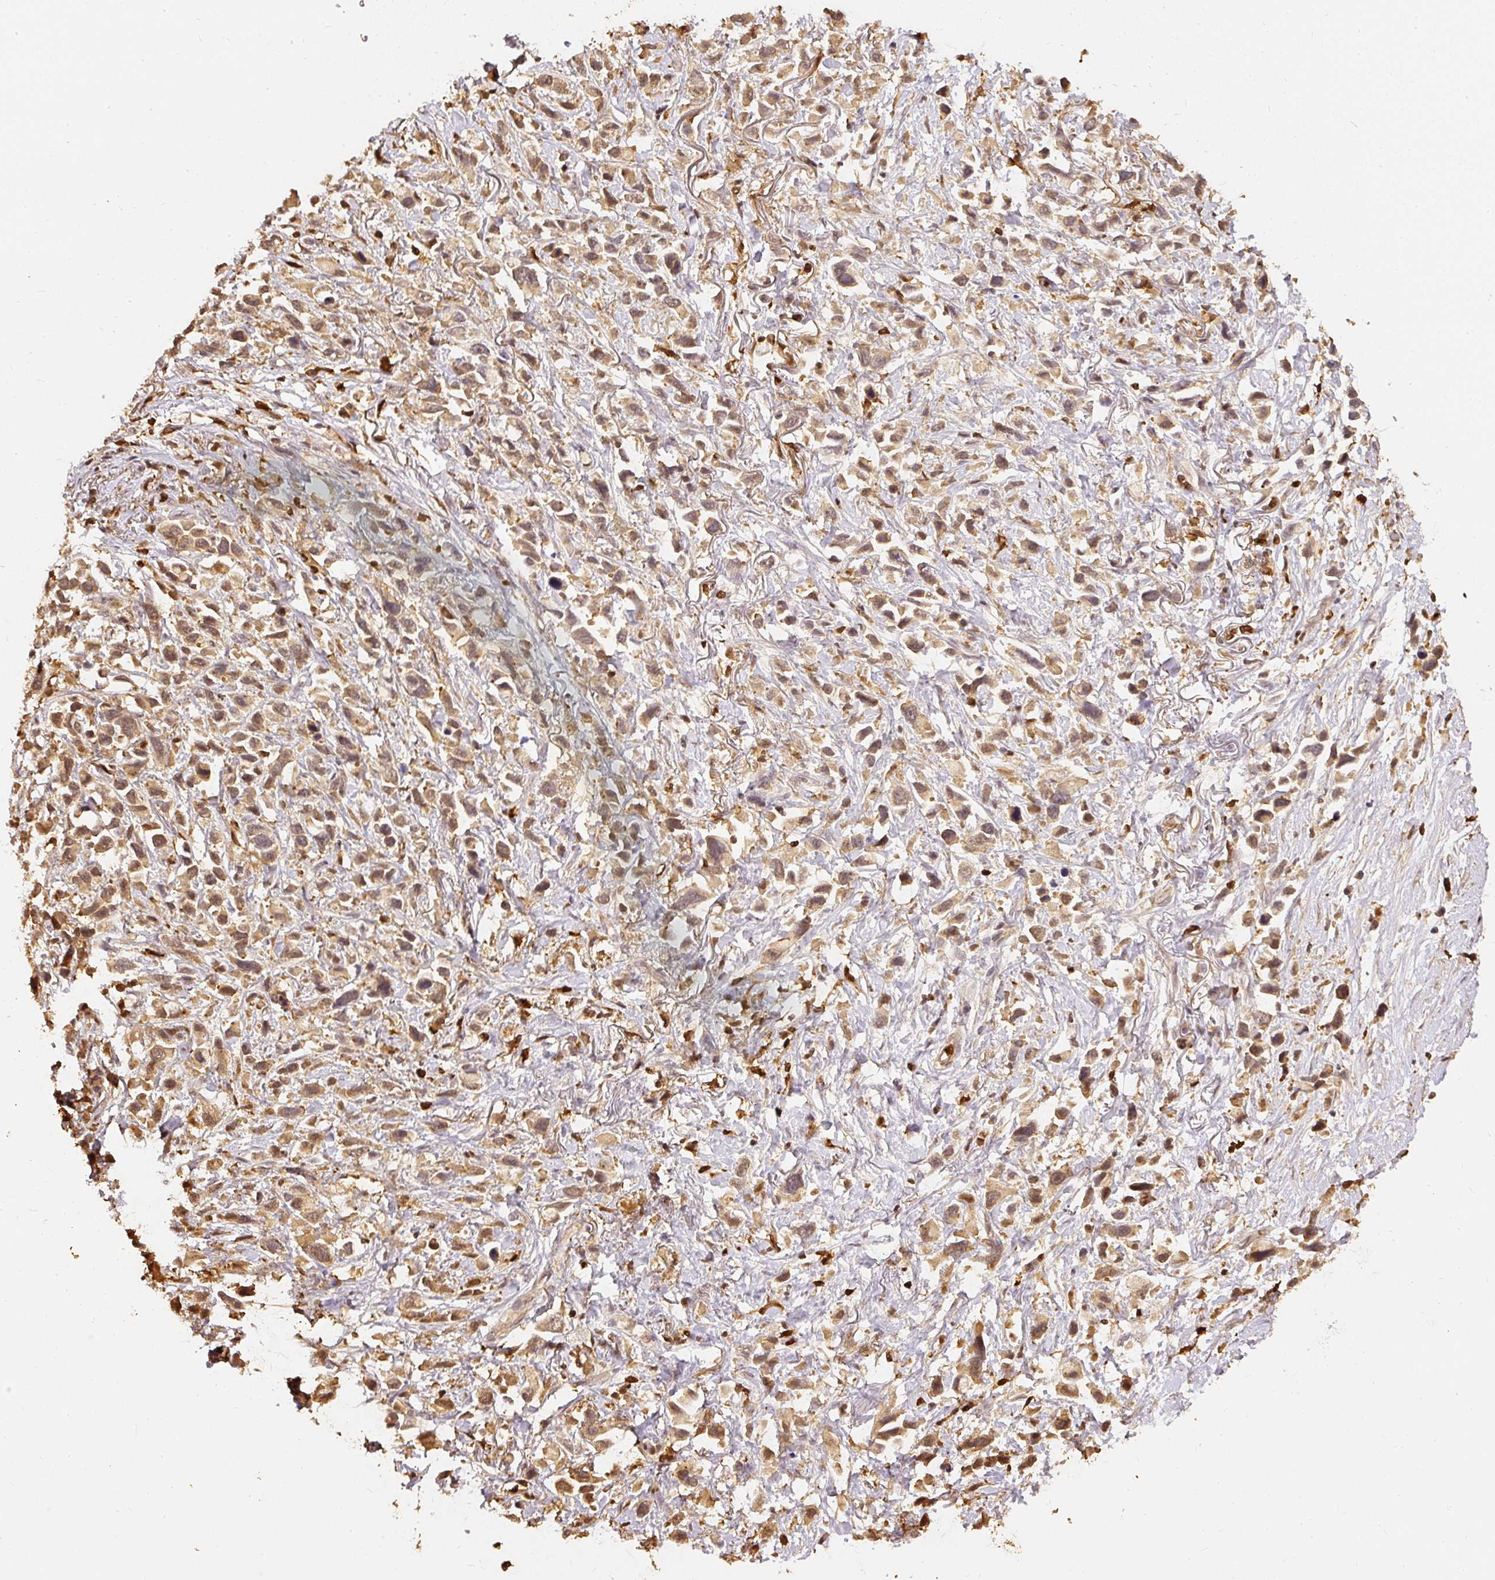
{"staining": {"intensity": "weak", "quantity": ">75%", "location": "cytoplasmic/membranous"}, "tissue": "stomach cancer", "cell_type": "Tumor cells", "image_type": "cancer", "snomed": [{"axis": "morphology", "description": "Adenocarcinoma, NOS"}, {"axis": "topography", "description": "Stomach"}], "caption": "A micrograph showing weak cytoplasmic/membranous staining in about >75% of tumor cells in stomach cancer, as visualized by brown immunohistochemical staining.", "gene": "PFN1", "patient": {"sex": "female", "age": 81}}